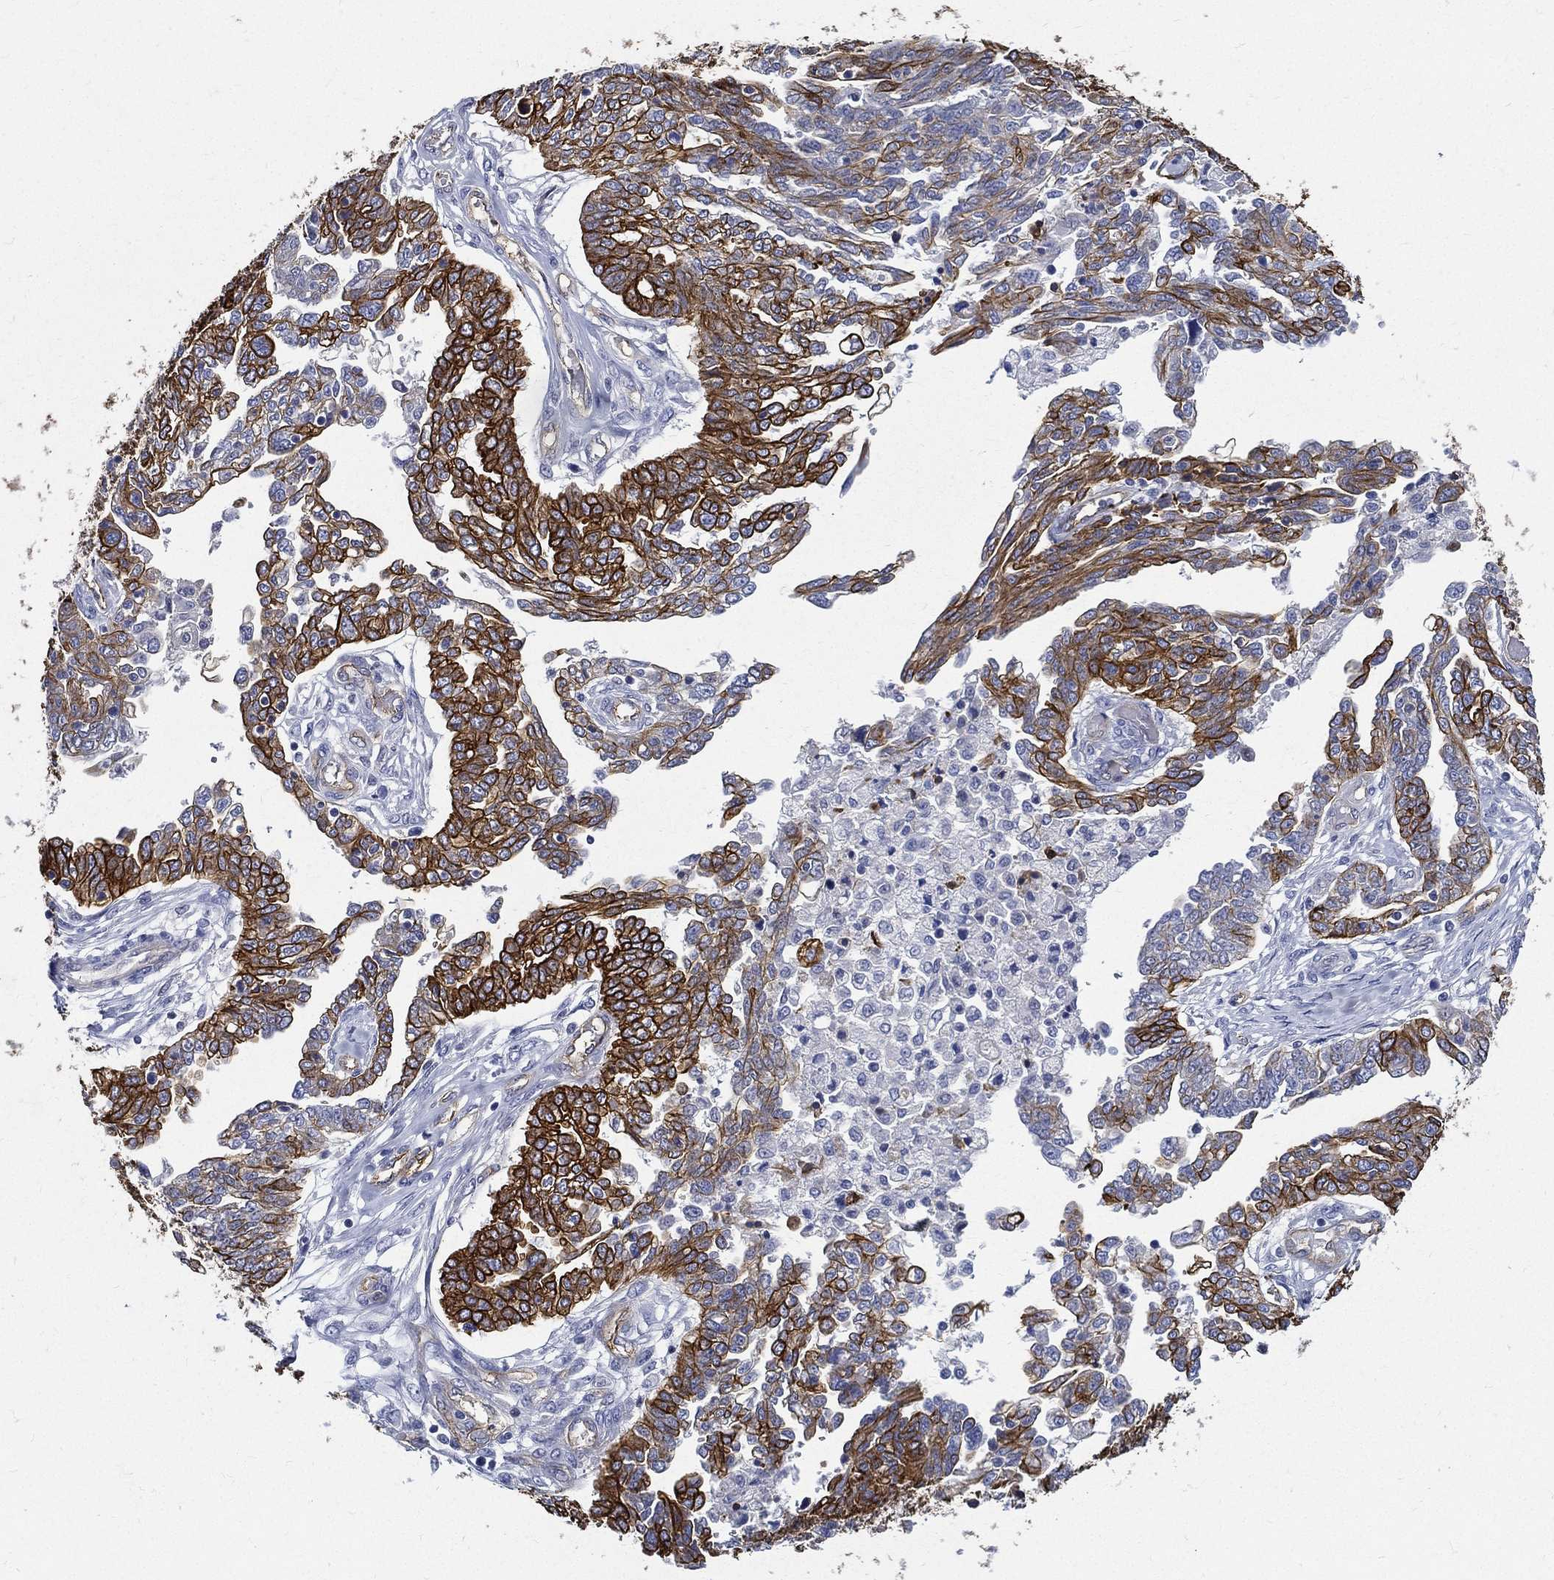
{"staining": {"intensity": "strong", "quantity": ">75%", "location": "cytoplasmic/membranous"}, "tissue": "ovarian cancer", "cell_type": "Tumor cells", "image_type": "cancer", "snomed": [{"axis": "morphology", "description": "Cystadenocarcinoma, serous, NOS"}, {"axis": "topography", "description": "Ovary"}], "caption": "Strong cytoplasmic/membranous expression for a protein is seen in approximately >75% of tumor cells of ovarian cancer using immunohistochemistry.", "gene": "NEDD9", "patient": {"sex": "female", "age": 67}}